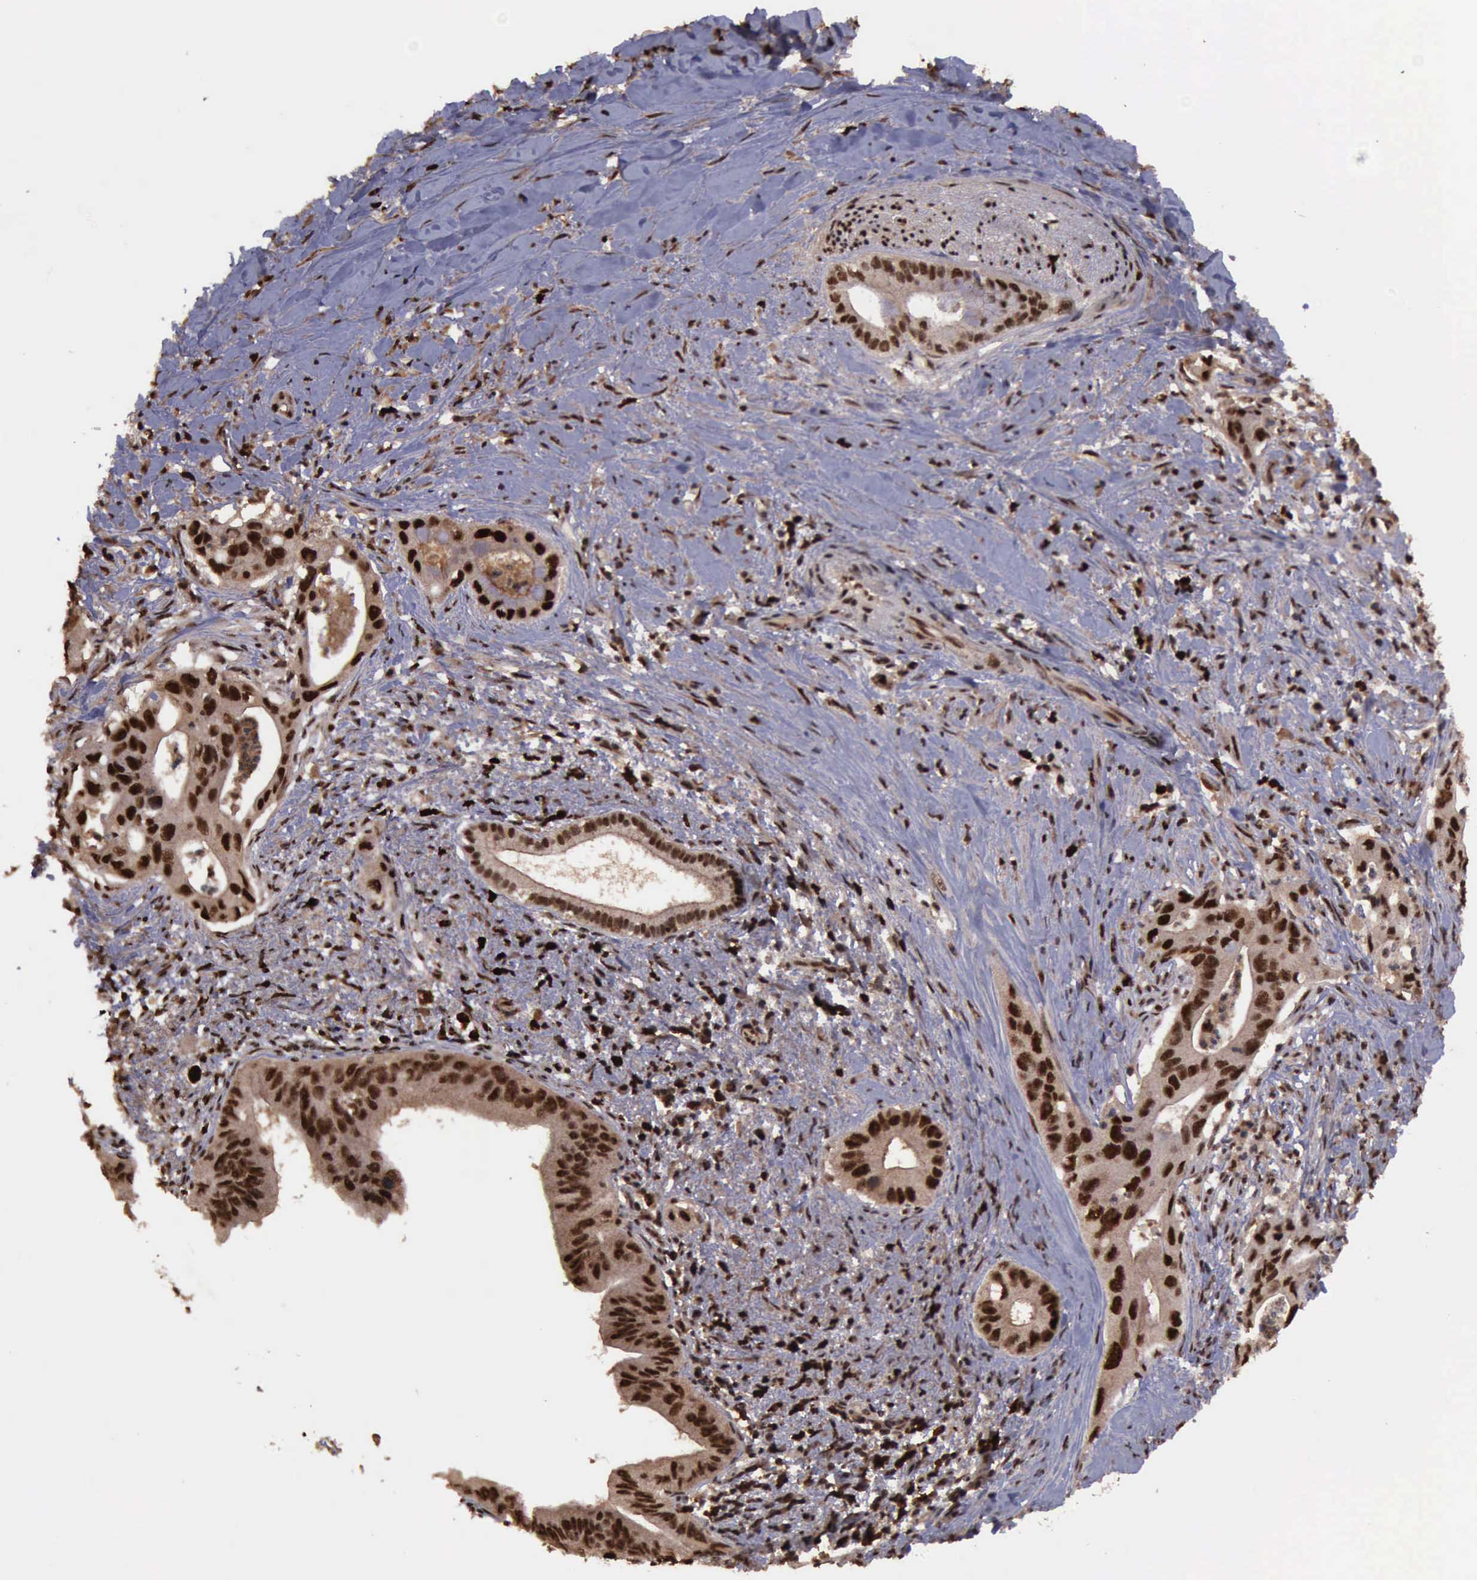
{"staining": {"intensity": "strong", "quantity": ">75%", "location": "cytoplasmic/membranous,nuclear"}, "tissue": "liver cancer", "cell_type": "Tumor cells", "image_type": "cancer", "snomed": [{"axis": "morphology", "description": "Cholangiocarcinoma"}, {"axis": "topography", "description": "Liver"}], "caption": "DAB (3,3'-diaminobenzidine) immunohistochemical staining of cholangiocarcinoma (liver) displays strong cytoplasmic/membranous and nuclear protein staining in approximately >75% of tumor cells. The staining was performed using DAB, with brown indicating positive protein expression. Nuclei are stained blue with hematoxylin.", "gene": "TRMT2A", "patient": {"sex": "female", "age": 65}}